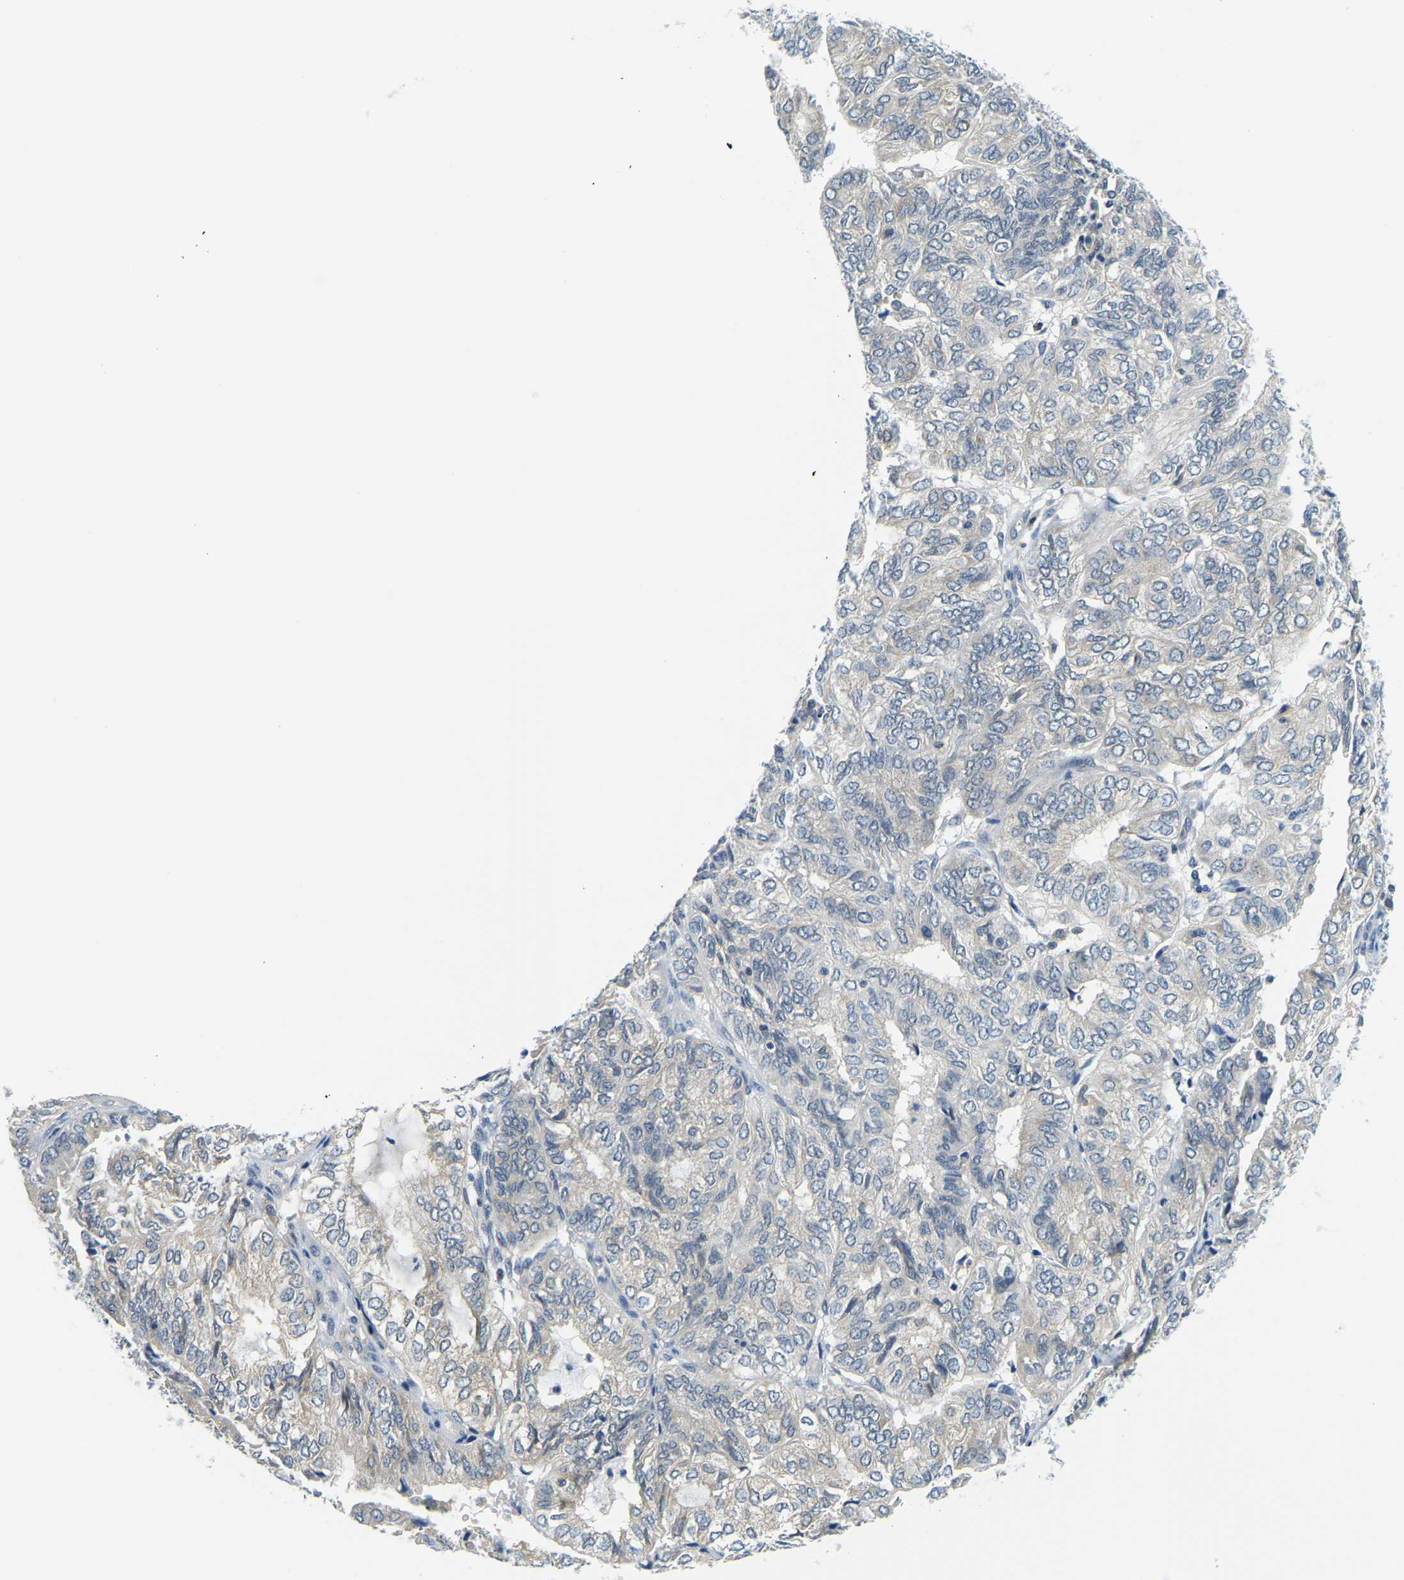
{"staining": {"intensity": "weak", "quantity": "<25%", "location": "cytoplasmic/membranous"}, "tissue": "endometrial cancer", "cell_type": "Tumor cells", "image_type": "cancer", "snomed": [{"axis": "morphology", "description": "Adenocarcinoma, NOS"}, {"axis": "topography", "description": "Uterus"}], "caption": "Immunohistochemistry of adenocarcinoma (endometrial) displays no expression in tumor cells. (Stains: DAB IHC with hematoxylin counter stain, Microscopy: brightfield microscopy at high magnification).", "gene": "RRP1", "patient": {"sex": "female", "age": 60}}